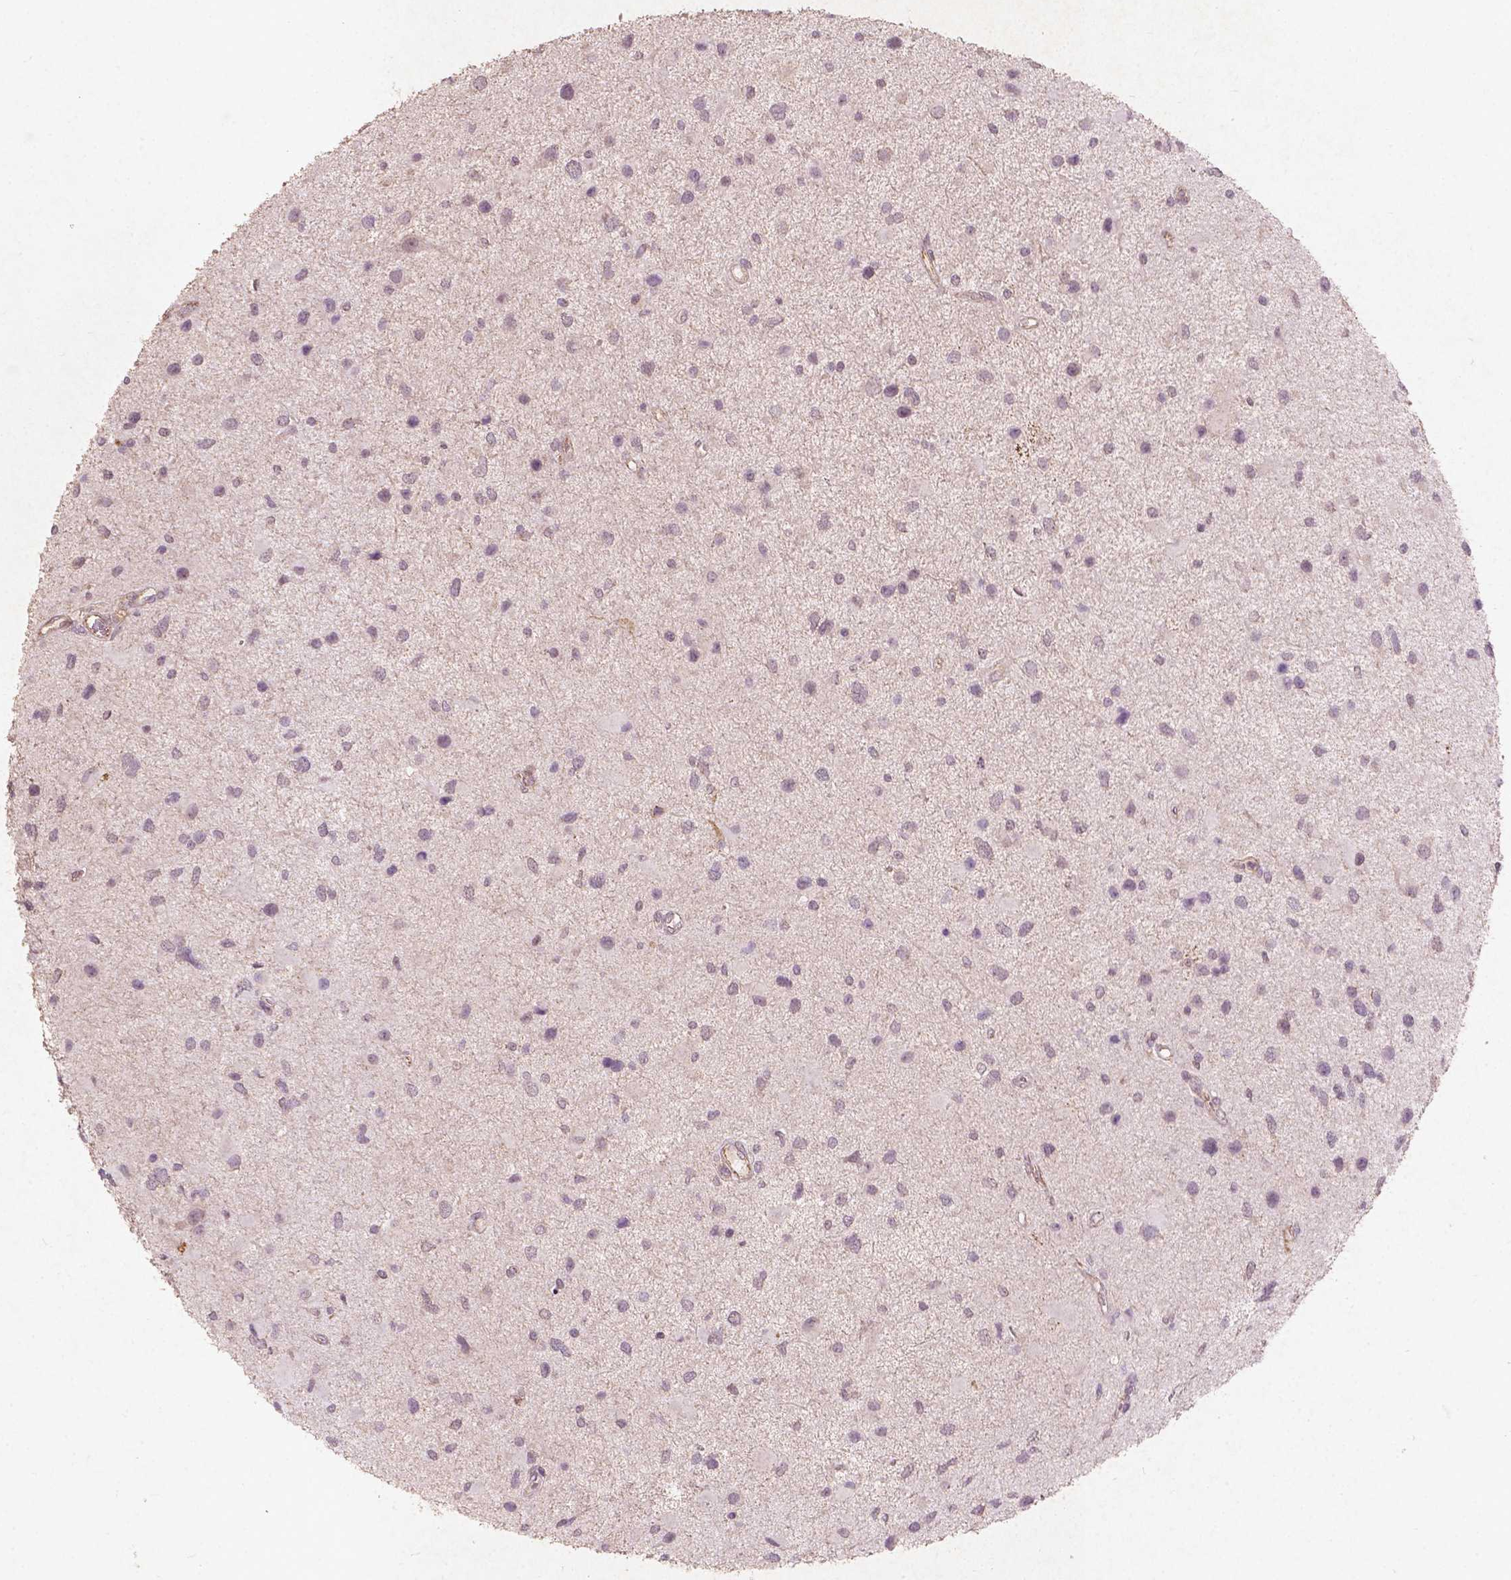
{"staining": {"intensity": "negative", "quantity": "none", "location": "none"}, "tissue": "glioma", "cell_type": "Tumor cells", "image_type": "cancer", "snomed": [{"axis": "morphology", "description": "Glioma, malignant, Low grade"}, {"axis": "topography", "description": "Brain"}], "caption": "Immunohistochemistry (IHC) image of low-grade glioma (malignant) stained for a protein (brown), which shows no staining in tumor cells.", "gene": "SMAD2", "patient": {"sex": "female", "age": 32}}